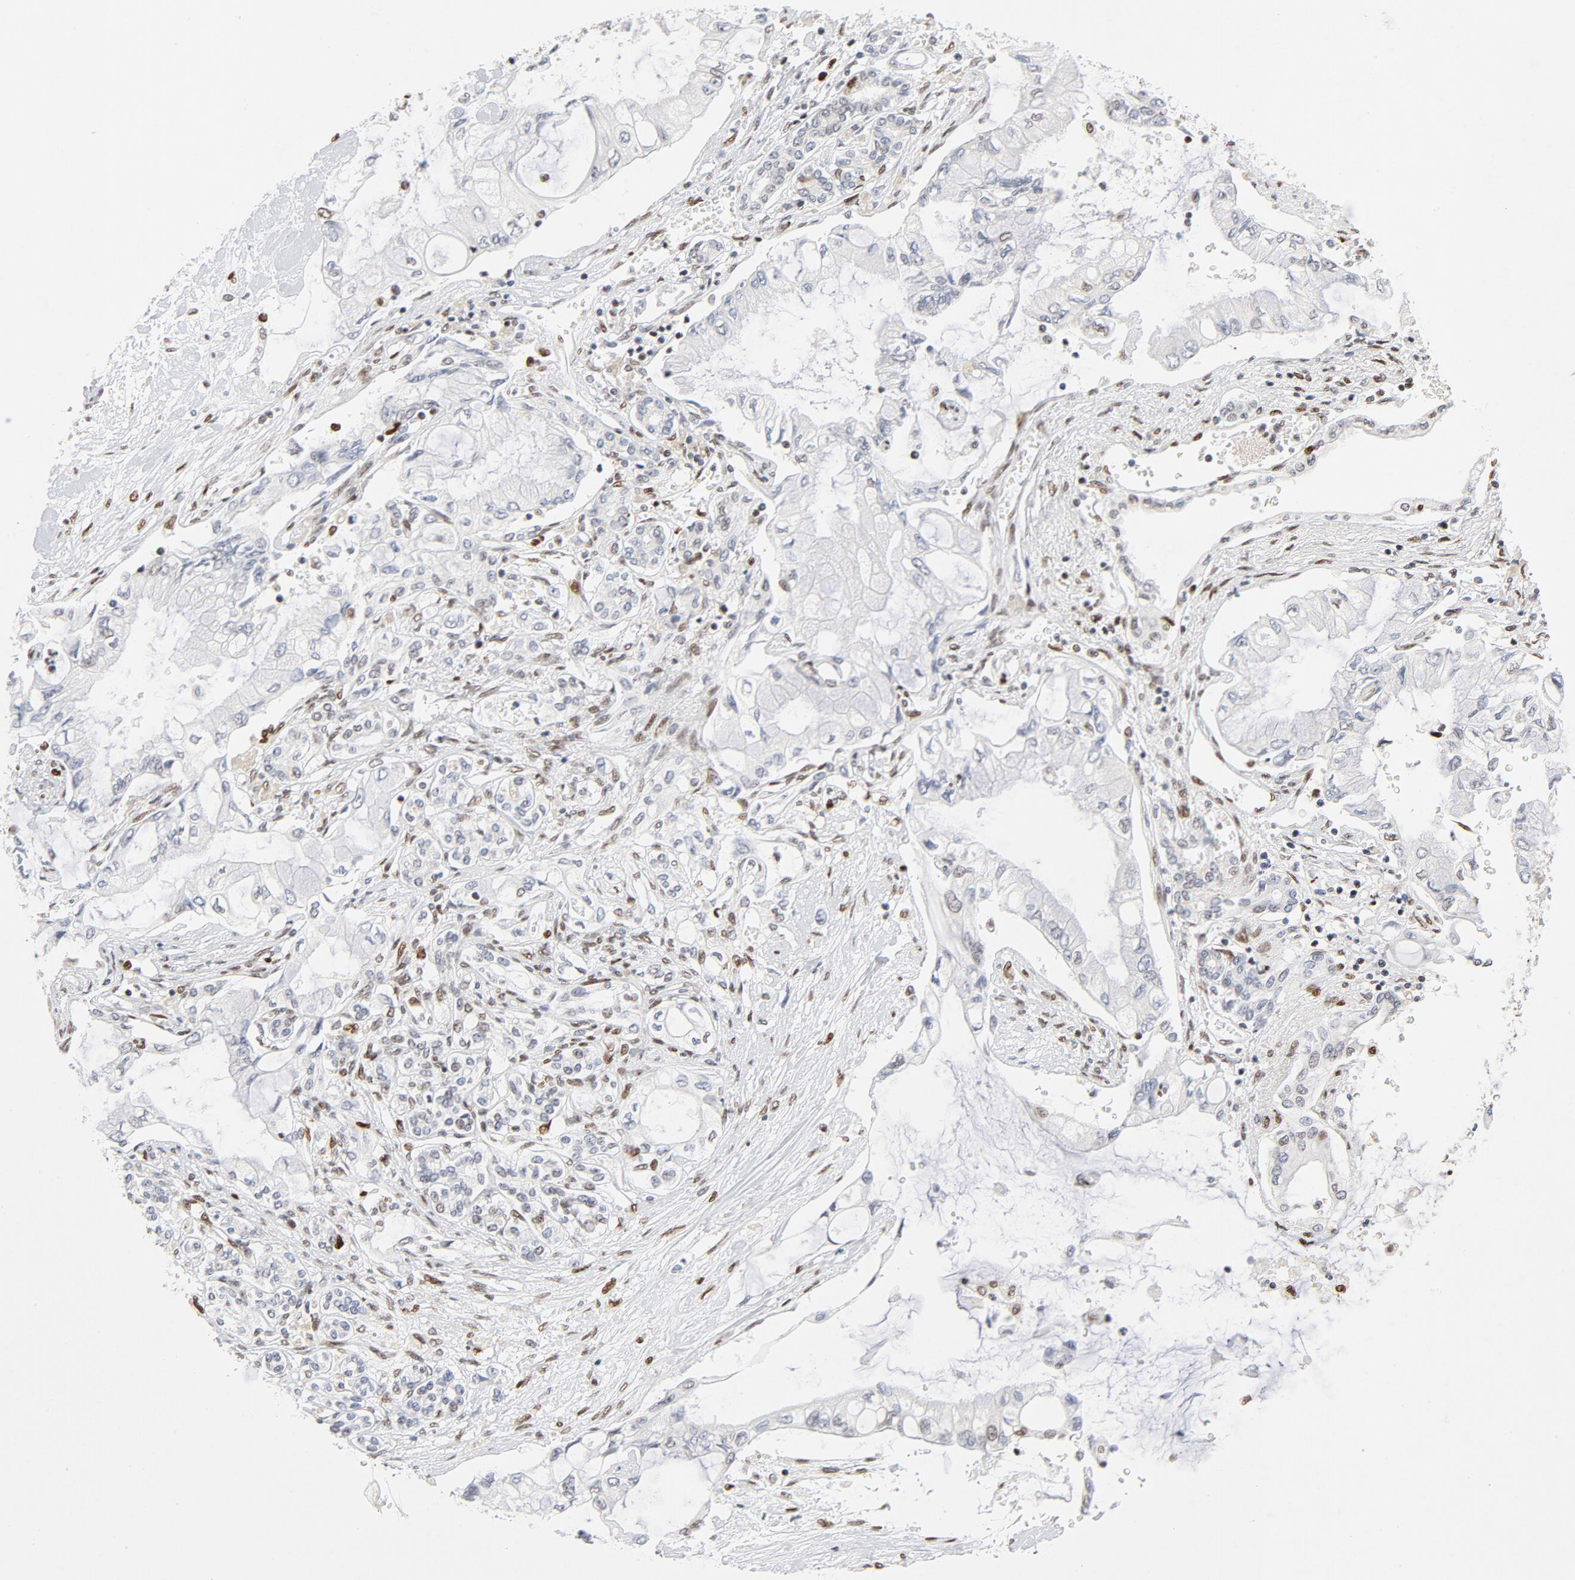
{"staining": {"intensity": "negative", "quantity": "none", "location": "none"}, "tissue": "pancreatic cancer", "cell_type": "Tumor cells", "image_type": "cancer", "snomed": [{"axis": "morphology", "description": "Adenocarcinoma, NOS"}, {"axis": "topography", "description": "Pancreas"}], "caption": "The IHC histopathology image has no significant expression in tumor cells of adenocarcinoma (pancreatic) tissue.", "gene": "MEF2A", "patient": {"sex": "female", "age": 70}}